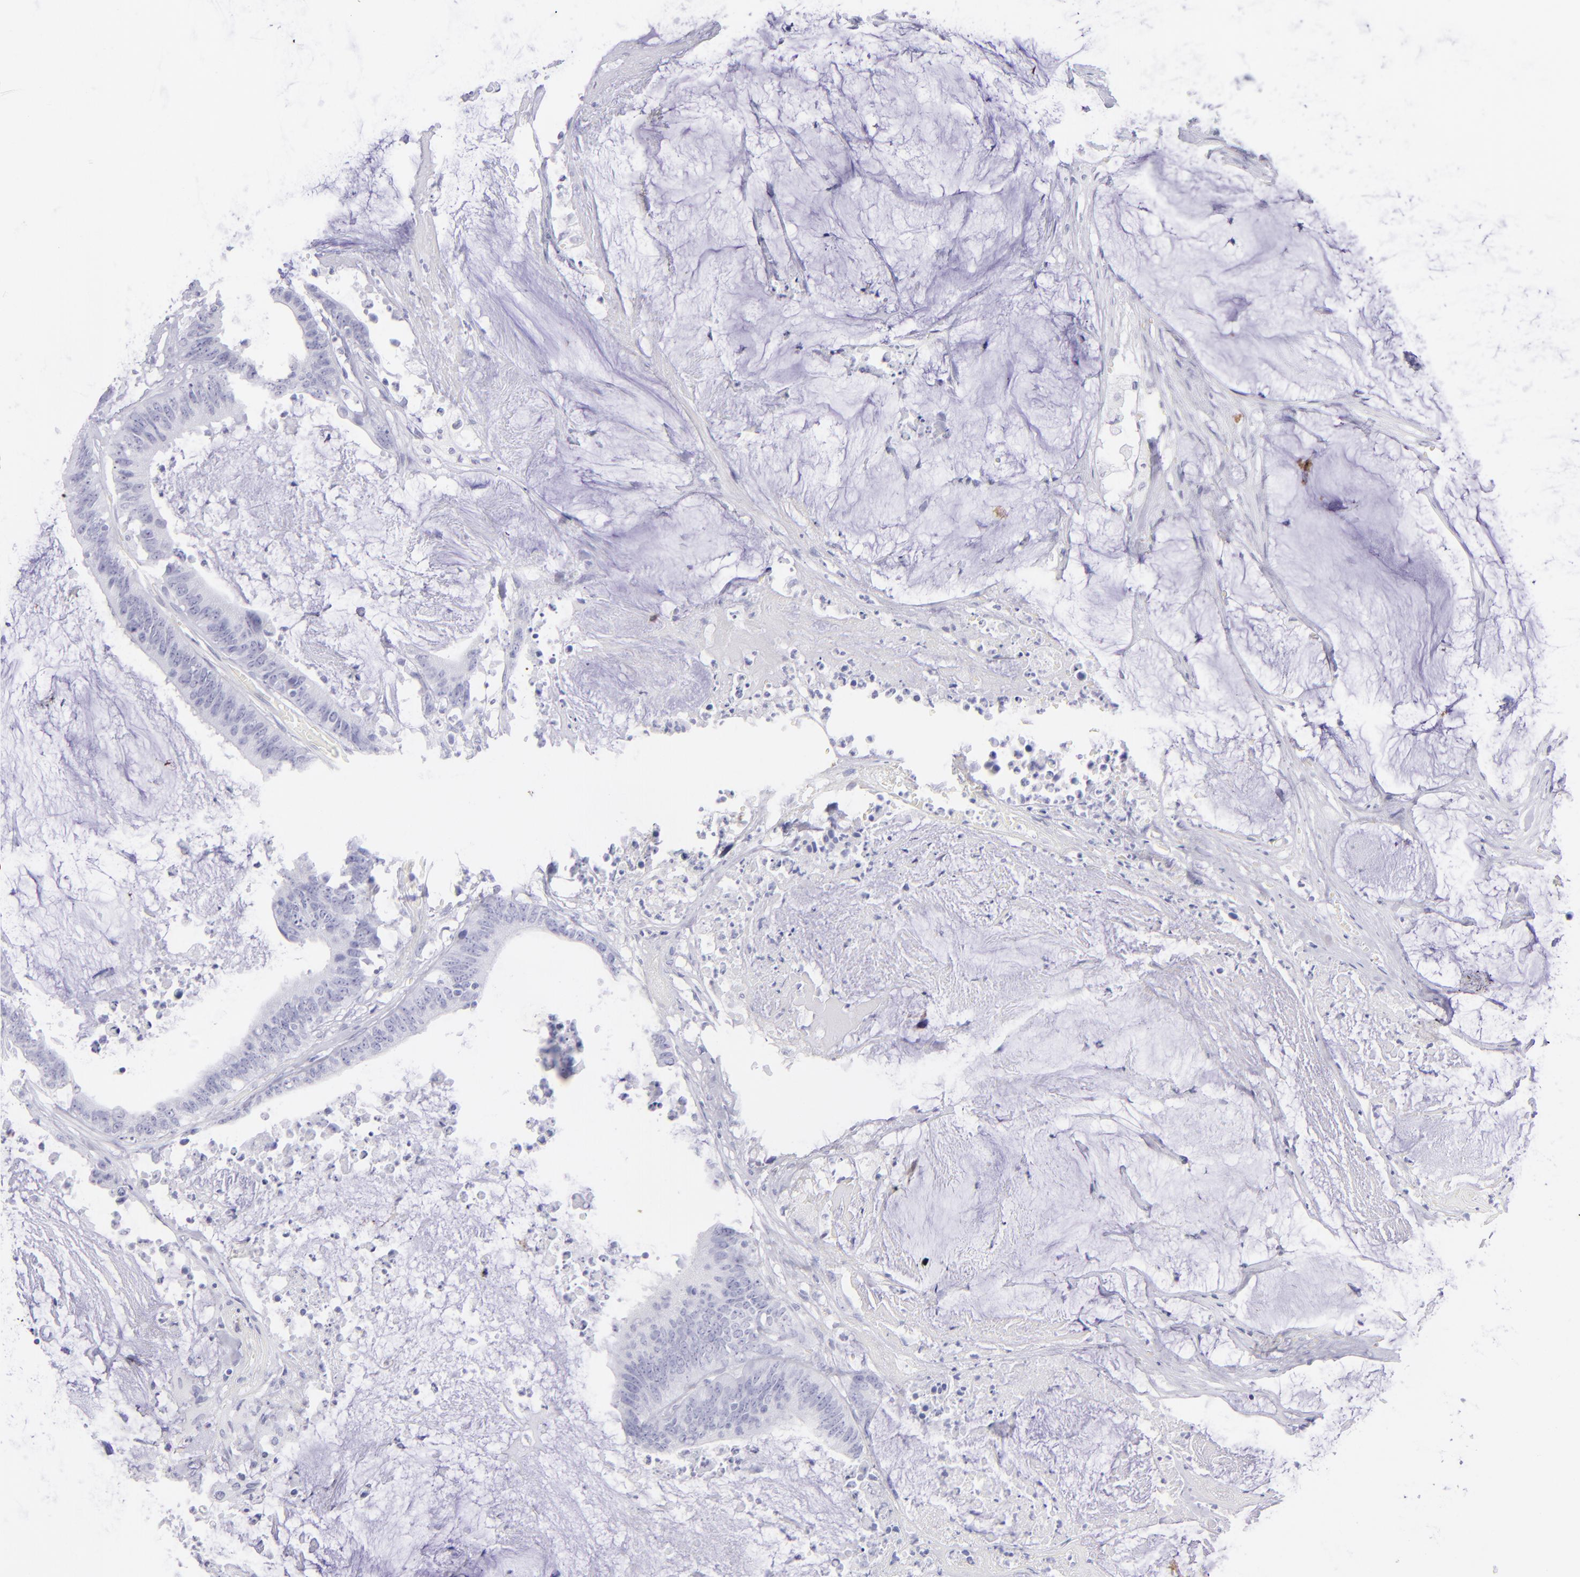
{"staining": {"intensity": "negative", "quantity": "none", "location": "none"}, "tissue": "colorectal cancer", "cell_type": "Tumor cells", "image_type": "cancer", "snomed": [{"axis": "morphology", "description": "Adenocarcinoma, NOS"}, {"axis": "topography", "description": "Rectum"}], "caption": "Tumor cells show no significant protein positivity in colorectal cancer. (DAB (3,3'-diaminobenzidine) IHC, high magnification).", "gene": "CD72", "patient": {"sex": "female", "age": 66}}